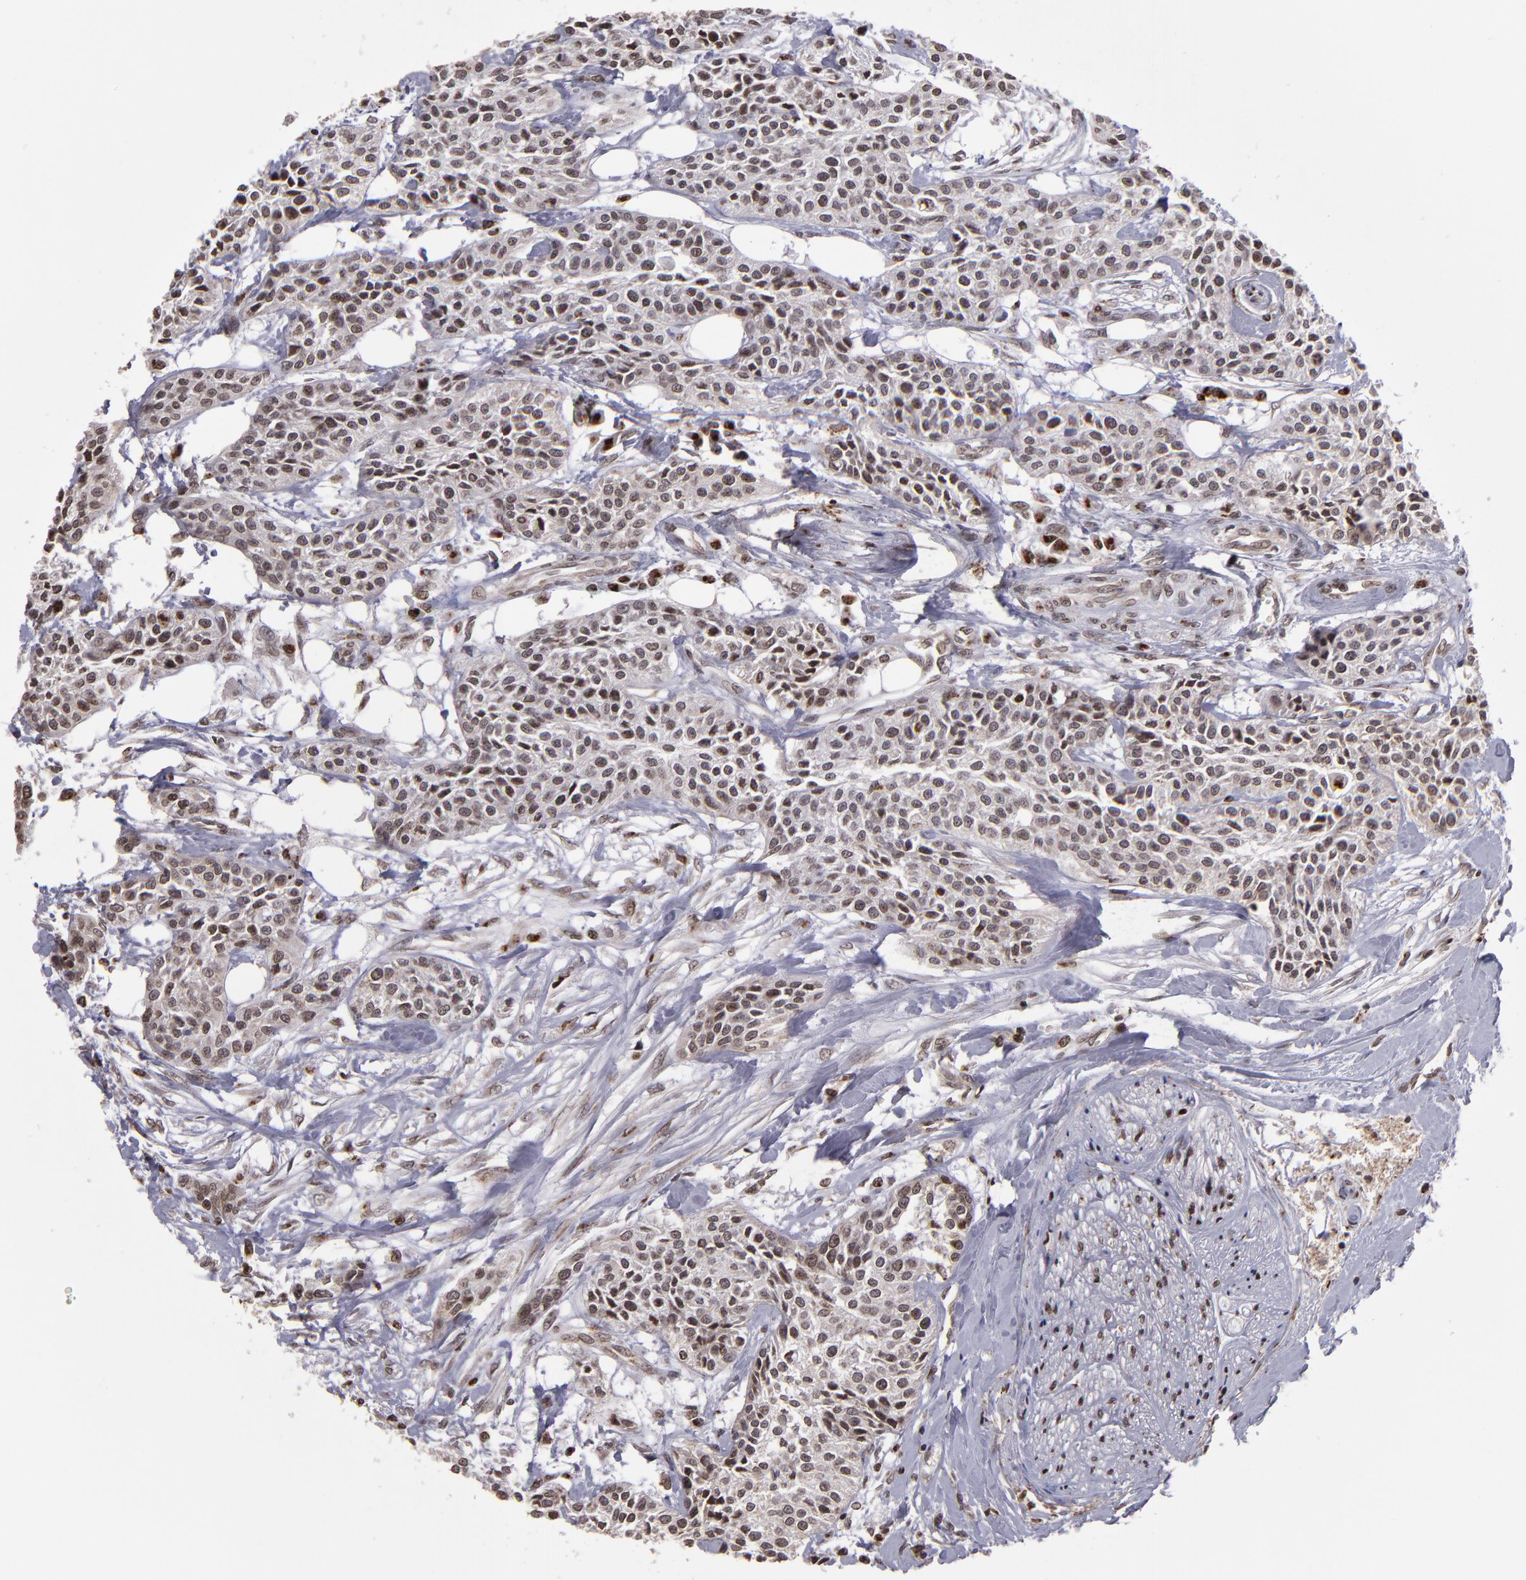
{"staining": {"intensity": "moderate", "quantity": ">75%", "location": "cytoplasmic/membranous,nuclear"}, "tissue": "urothelial cancer", "cell_type": "Tumor cells", "image_type": "cancer", "snomed": [{"axis": "morphology", "description": "Urothelial carcinoma, High grade"}, {"axis": "topography", "description": "Urinary bladder"}], "caption": "DAB immunohistochemical staining of human urothelial cancer demonstrates moderate cytoplasmic/membranous and nuclear protein staining in about >75% of tumor cells.", "gene": "CSDC2", "patient": {"sex": "male", "age": 56}}